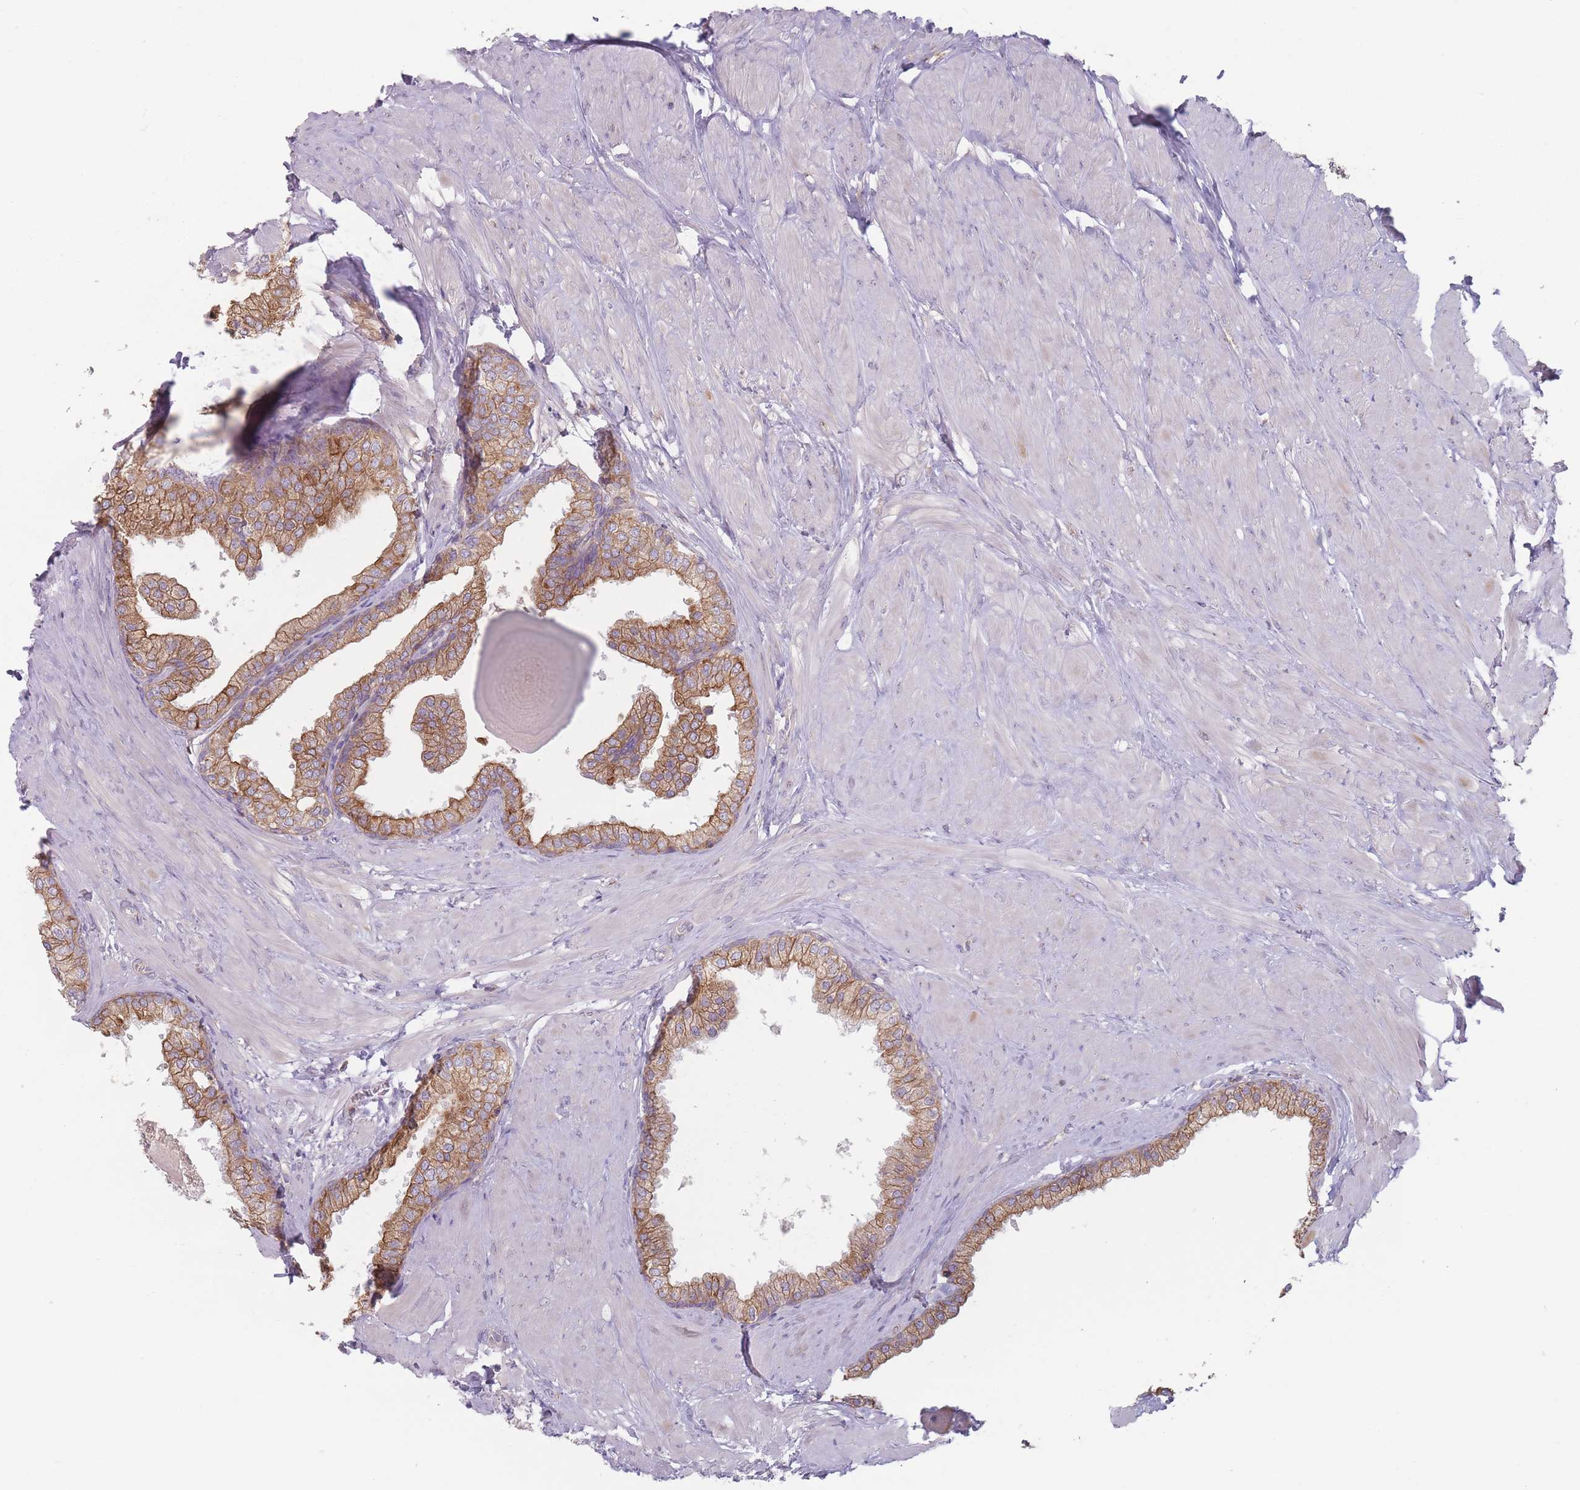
{"staining": {"intensity": "moderate", "quantity": ">75%", "location": "cytoplasmic/membranous"}, "tissue": "prostate", "cell_type": "Glandular cells", "image_type": "normal", "snomed": [{"axis": "morphology", "description": "Normal tissue, NOS"}, {"axis": "topography", "description": "Prostate"}], "caption": "Immunohistochemical staining of normal human prostate displays medium levels of moderate cytoplasmic/membranous expression in approximately >75% of glandular cells.", "gene": "HSBP1L1", "patient": {"sex": "male", "age": 48}}